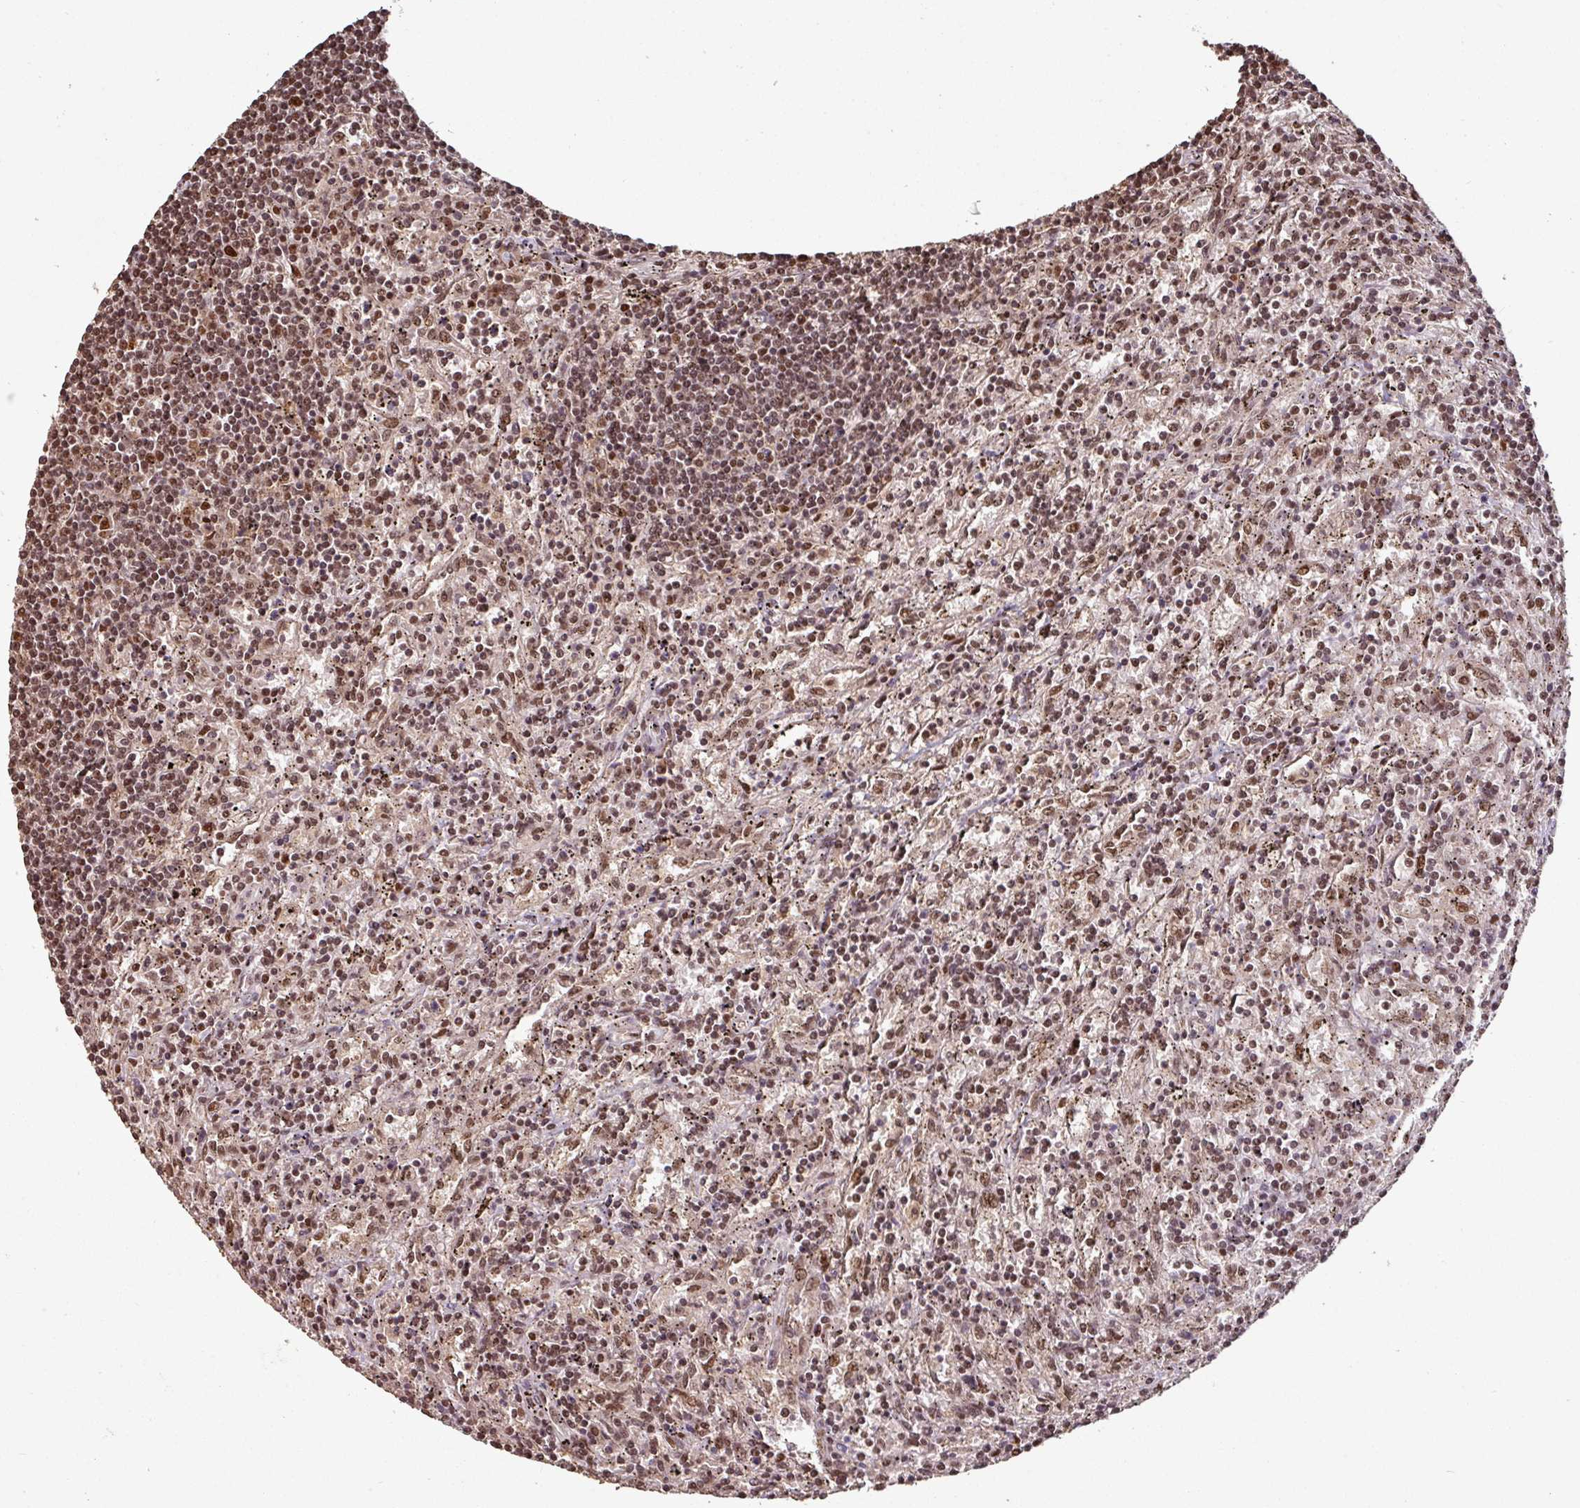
{"staining": {"intensity": "moderate", "quantity": ">75%", "location": "nuclear"}, "tissue": "lymphoma", "cell_type": "Tumor cells", "image_type": "cancer", "snomed": [{"axis": "morphology", "description": "Malignant lymphoma, non-Hodgkin's type, Low grade"}, {"axis": "topography", "description": "Spleen"}], "caption": "Moderate nuclear protein expression is seen in approximately >75% of tumor cells in lymphoma.", "gene": "POLD1", "patient": {"sex": "male", "age": 76}}